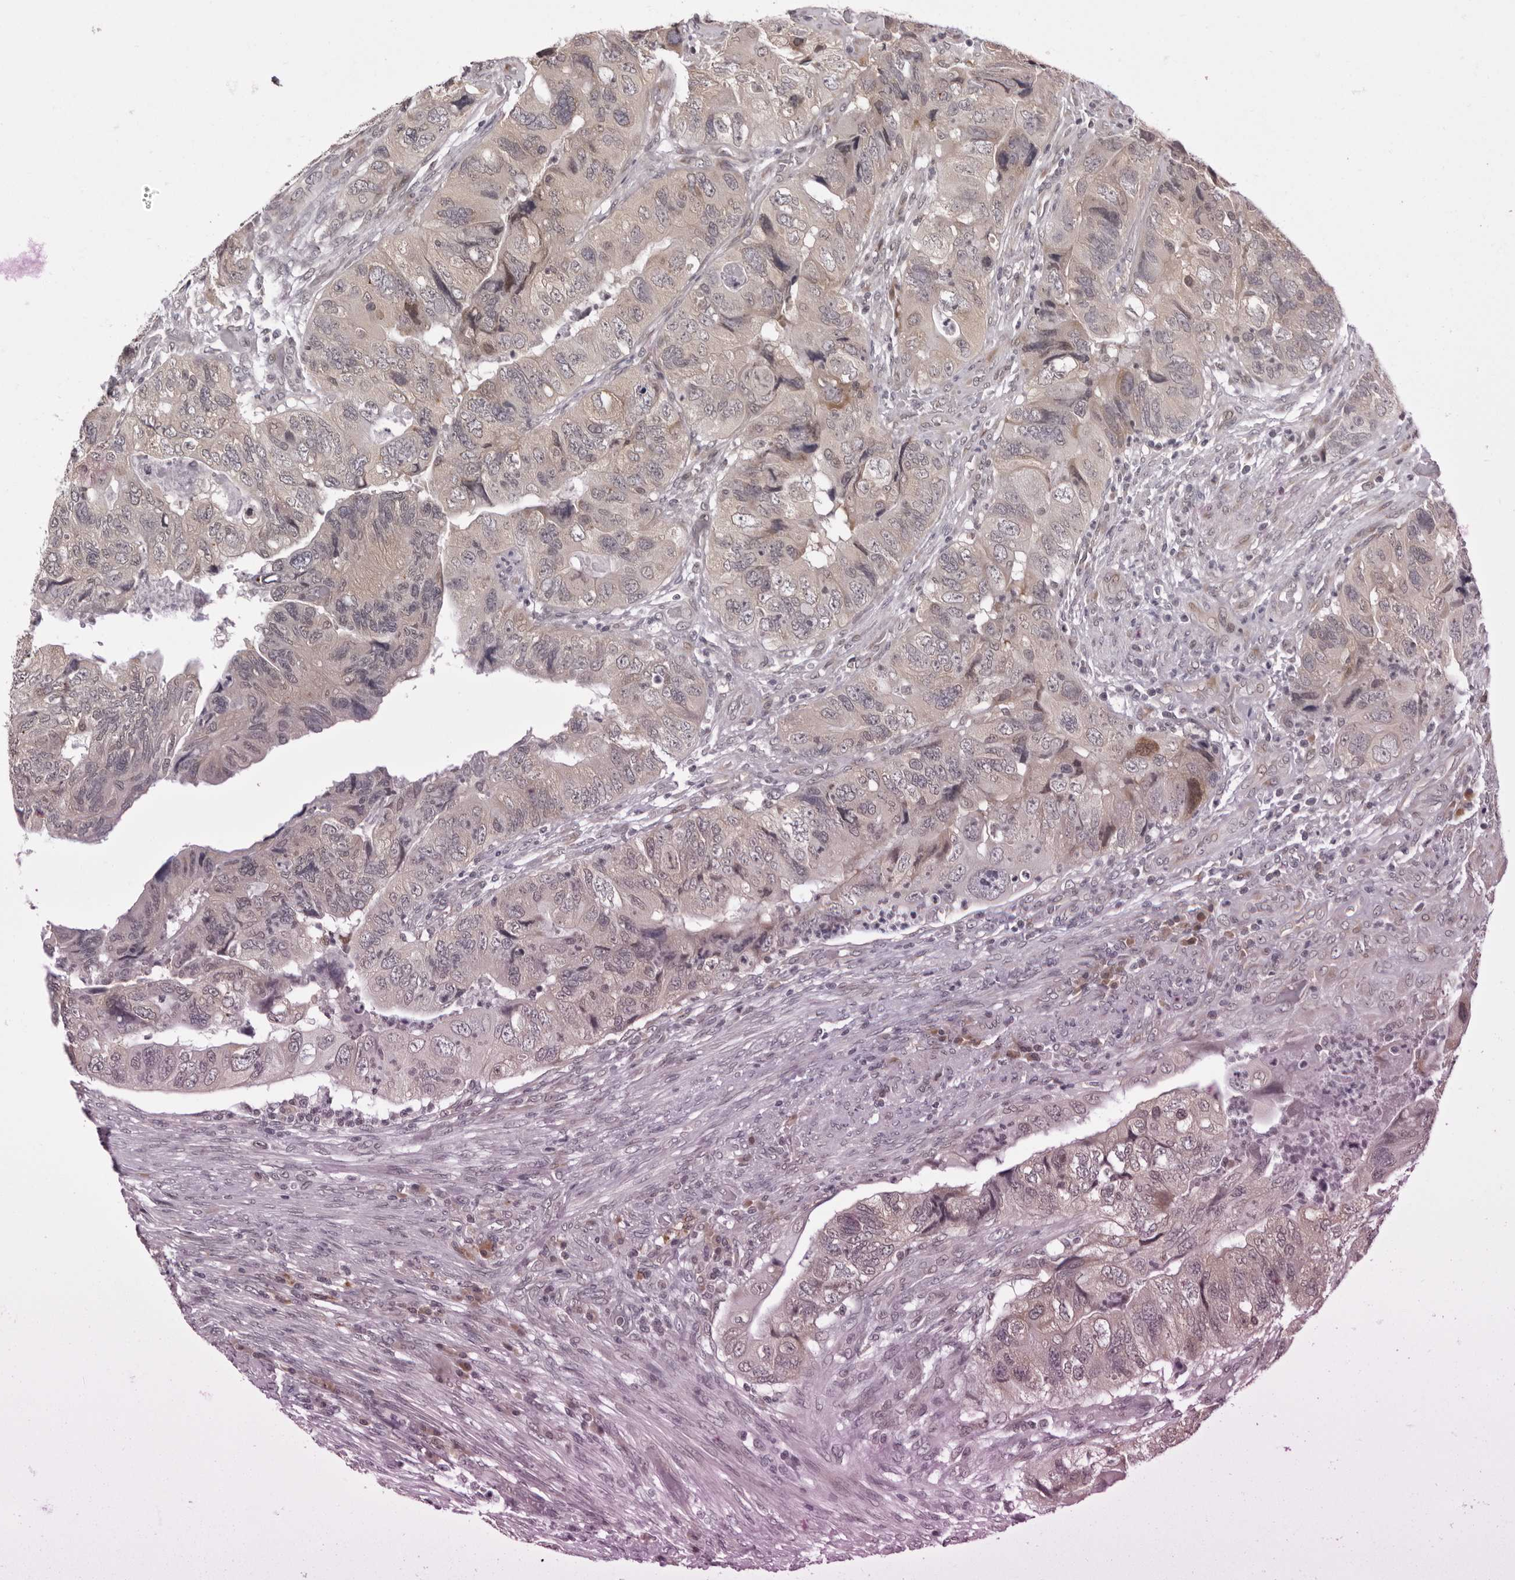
{"staining": {"intensity": "negative", "quantity": "none", "location": "none"}, "tissue": "colorectal cancer", "cell_type": "Tumor cells", "image_type": "cancer", "snomed": [{"axis": "morphology", "description": "Adenocarcinoma, NOS"}, {"axis": "topography", "description": "Rectum"}], "caption": "Immunohistochemistry of human colorectal cancer (adenocarcinoma) demonstrates no positivity in tumor cells.", "gene": "PRUNE1", "patient": {"sex": "male", "age": 63}}